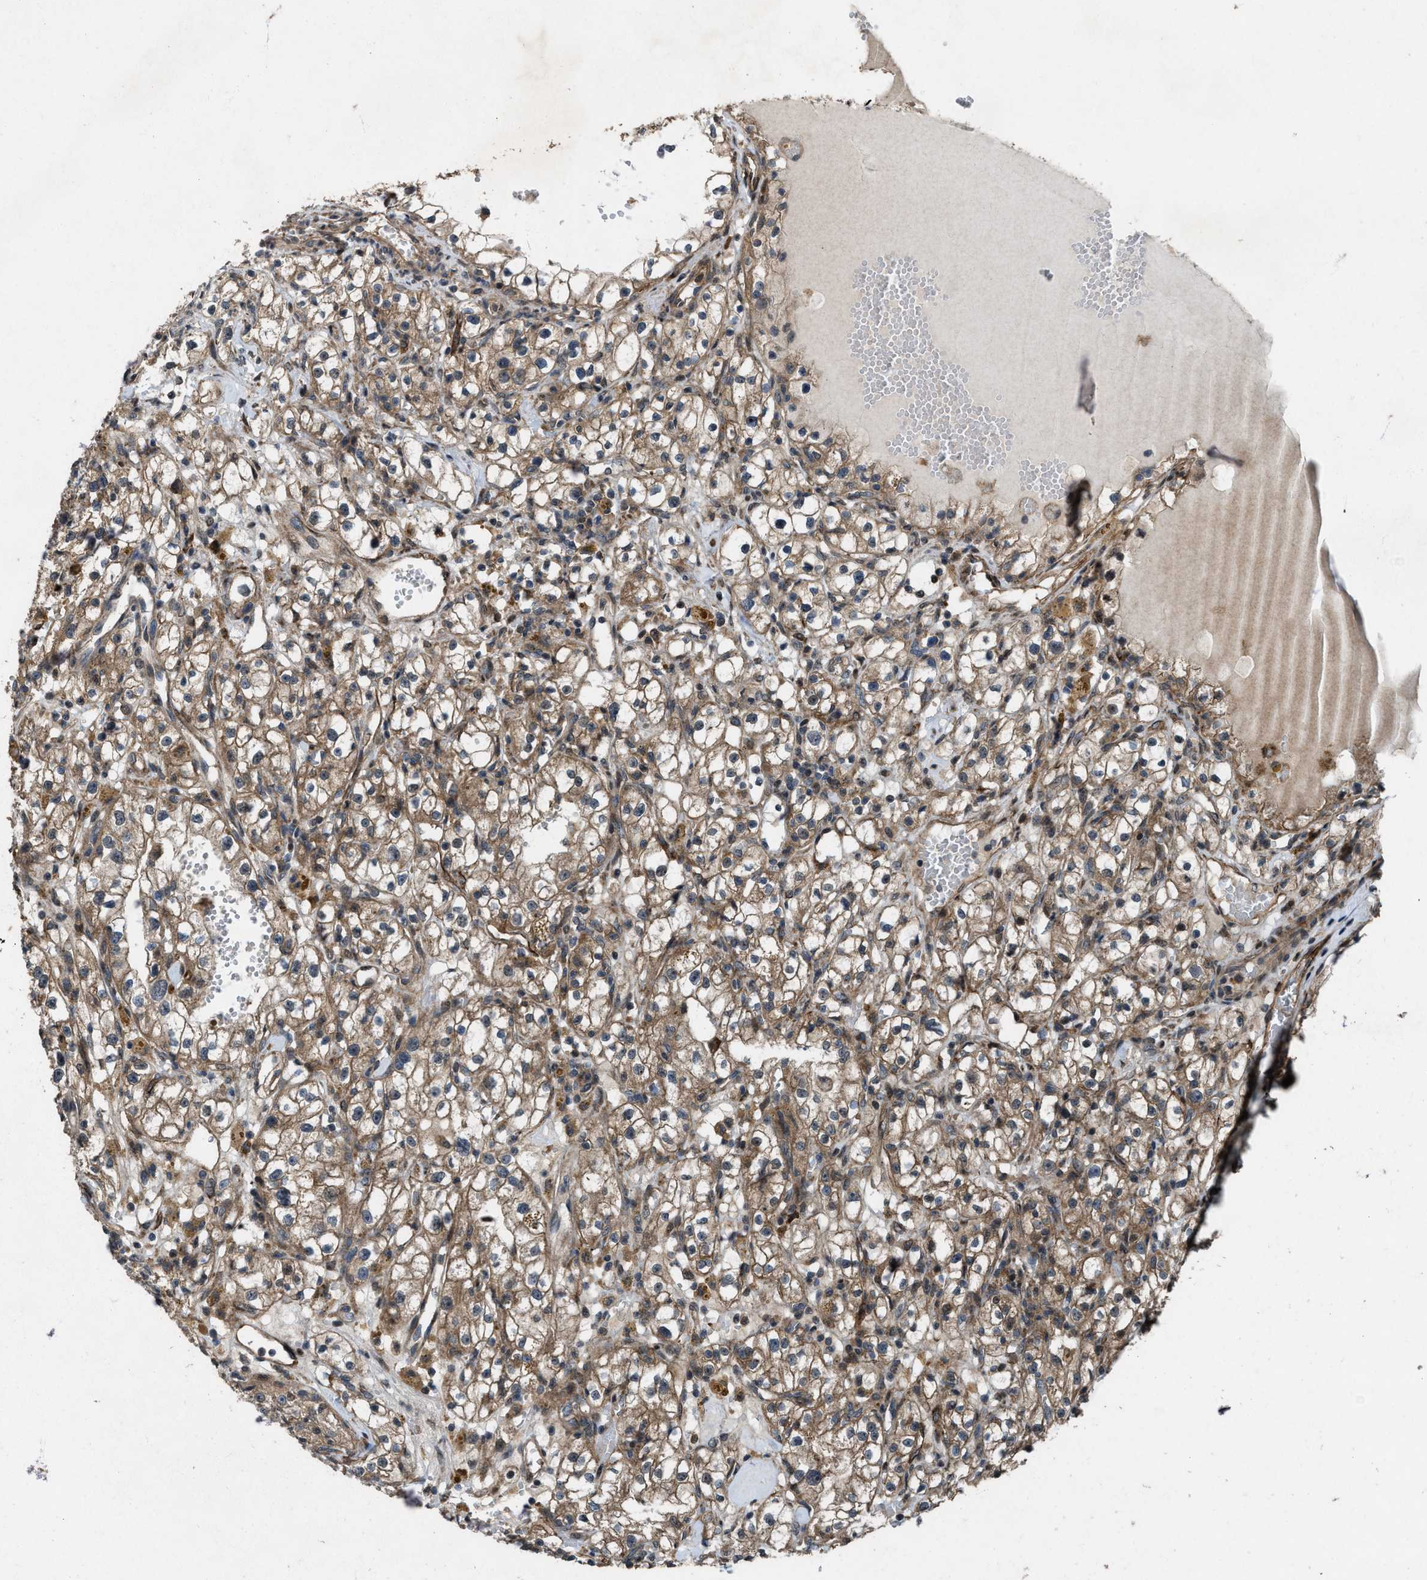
{"staining": {"intensity": "moderate", "quantity": ">75%", "location": "cytoplasmic/membranous"}, "tissue": "renal cancer", "cell_type": "Tumor cells", "image_type": "cancer", "snomed": [{"axis": "morphology", "description": "Adenocarcinoma, NOS"}, {"axis": "topography", "description": "Kidney"}], "caption": "High-power microscopy captured an immunohistochemistry micrograph of renal adenocarcinoma, revealing moderate cytoplasmic/membranous expression in about >75% of tumor cells.", "gene": "LRRC72", "patient": {"sex": "male", "age": 56}}